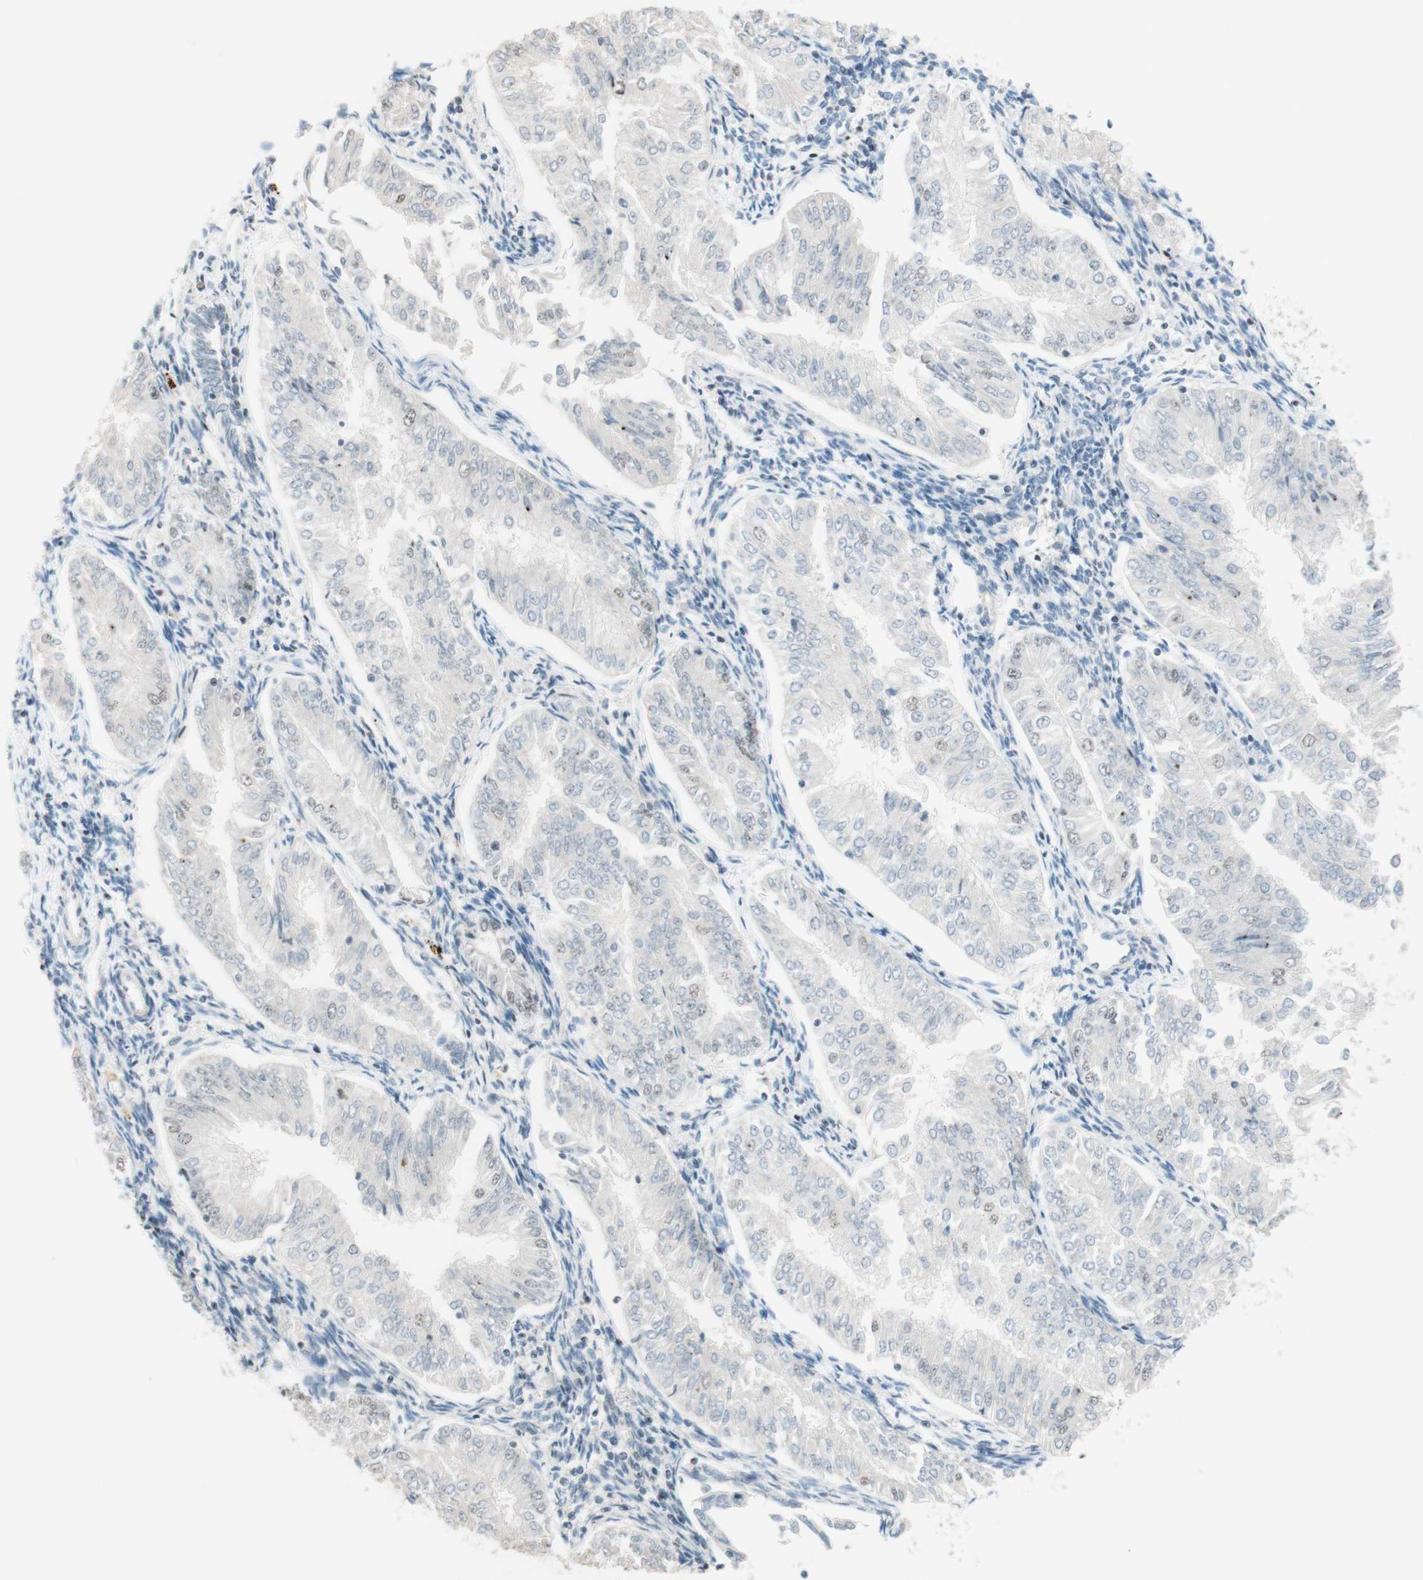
{"staining": {"intensity": "negative", "quantity": "none", "location": "none"}, "tissue": "endometrial cancer", "cell_type": "Tumor cells", "image_type": "cancer", "snomed": [{"axis": "morphology", "description": "Adenocarcinoma, NOS"}, {"axis": "topography", "description": "Endometrium"}], "caption": "Endometrial cancer (adenocarcinoma) stained for a protein using immunohistochemistry displays no staining tumor cells.", "gene": "JPH1", "patient": {"sex": "female", "age": 53}}